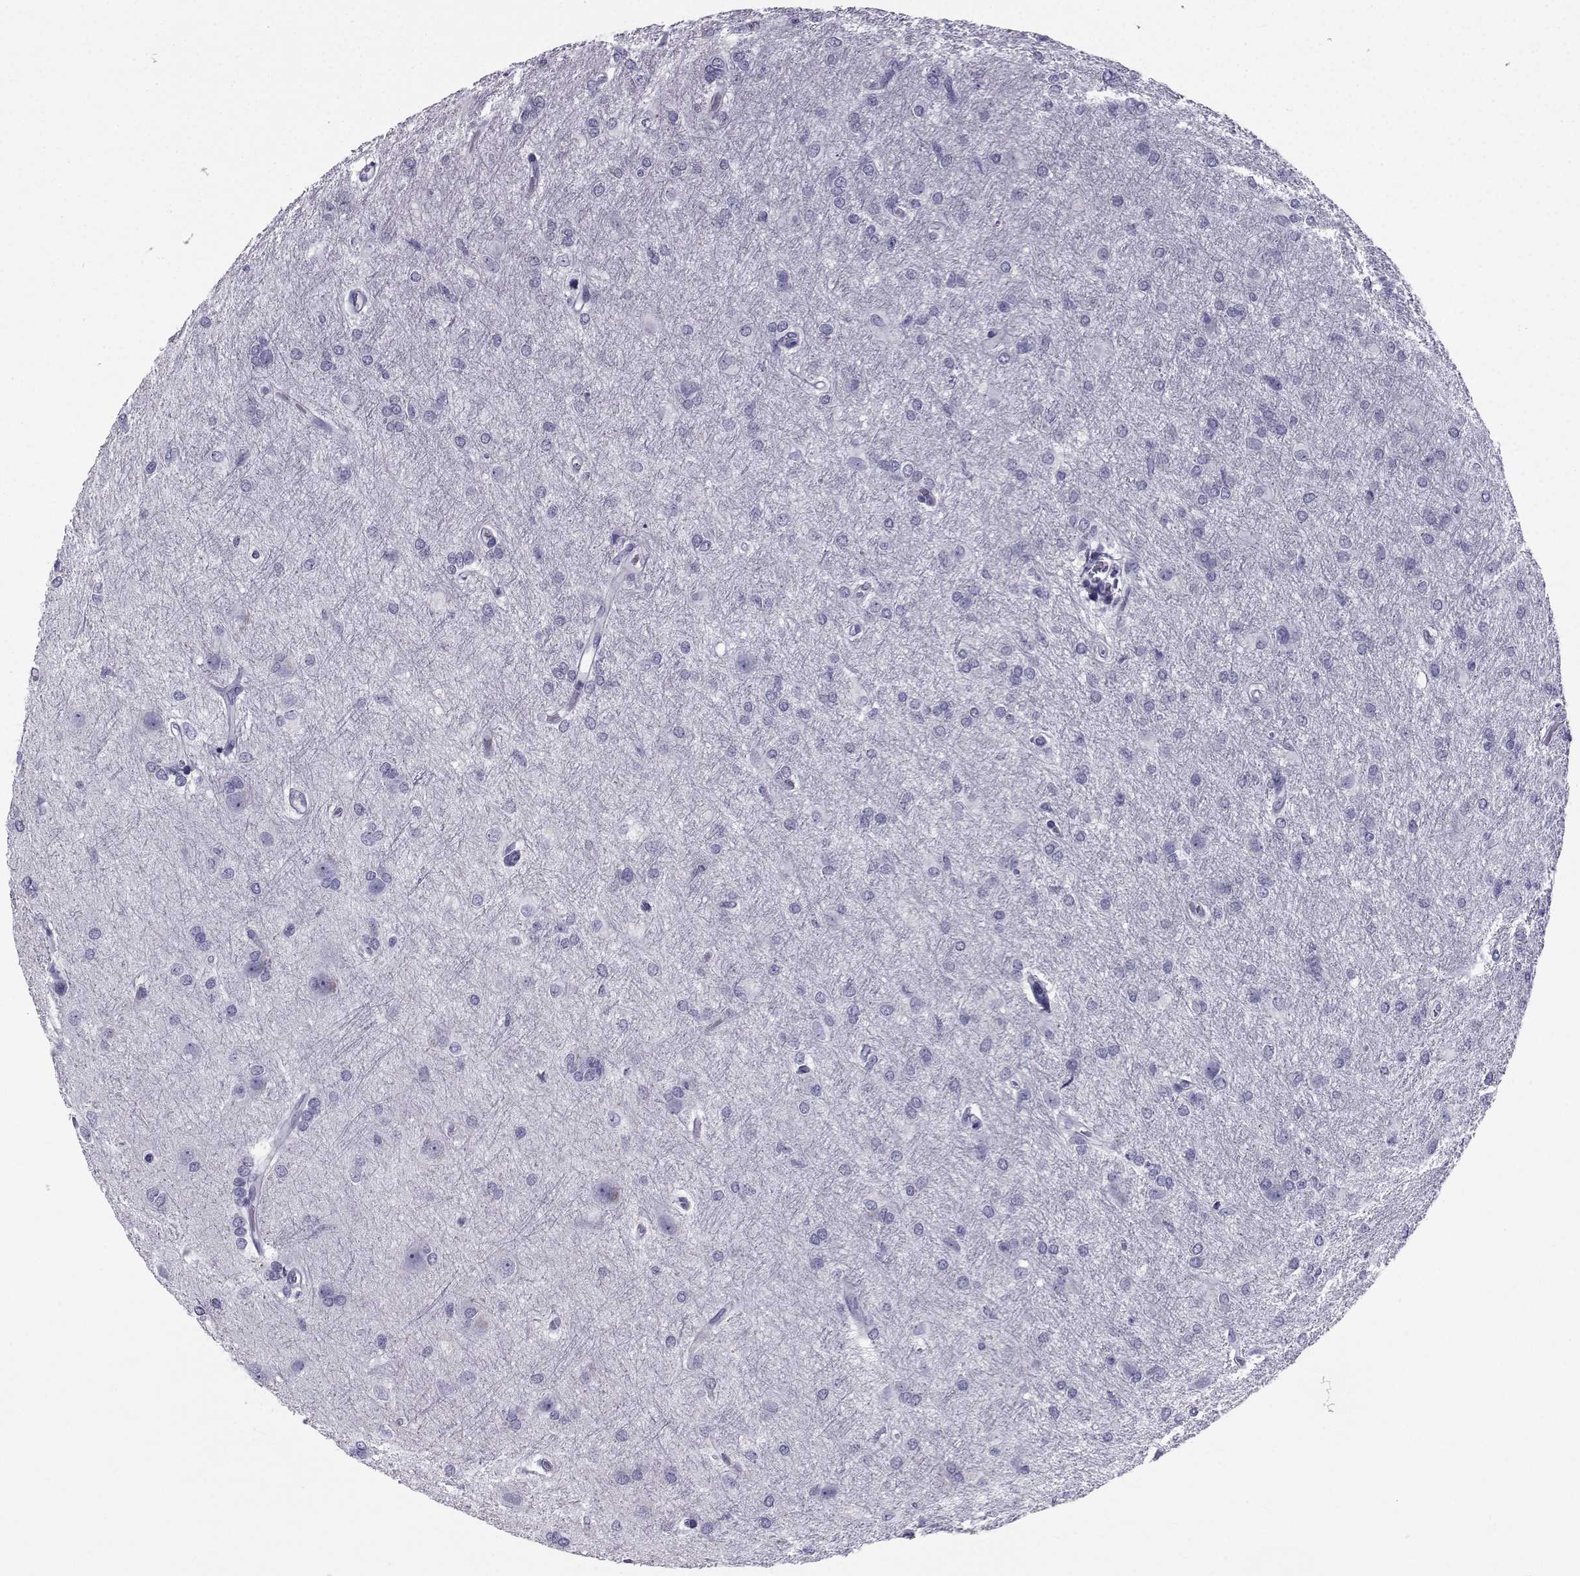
{"staining": {"intensity": "negative", "quantity": "none", "location": "none"}, "tissue": "glioma", "cell_type": "Tumor cells", "image_type": "cancer", "snomed": [{"axis": "morphology", "description": "Glioma, malignant, High grade"}, {"axis": "topography", "description": "Brain"}], "caption": "This is an IHC photomicrograph of human malignant glioma (high-grade). There is no positivity in tumor cells.", "gene": "SPANXD", "patient": {"sex": "male", "age": 68}}